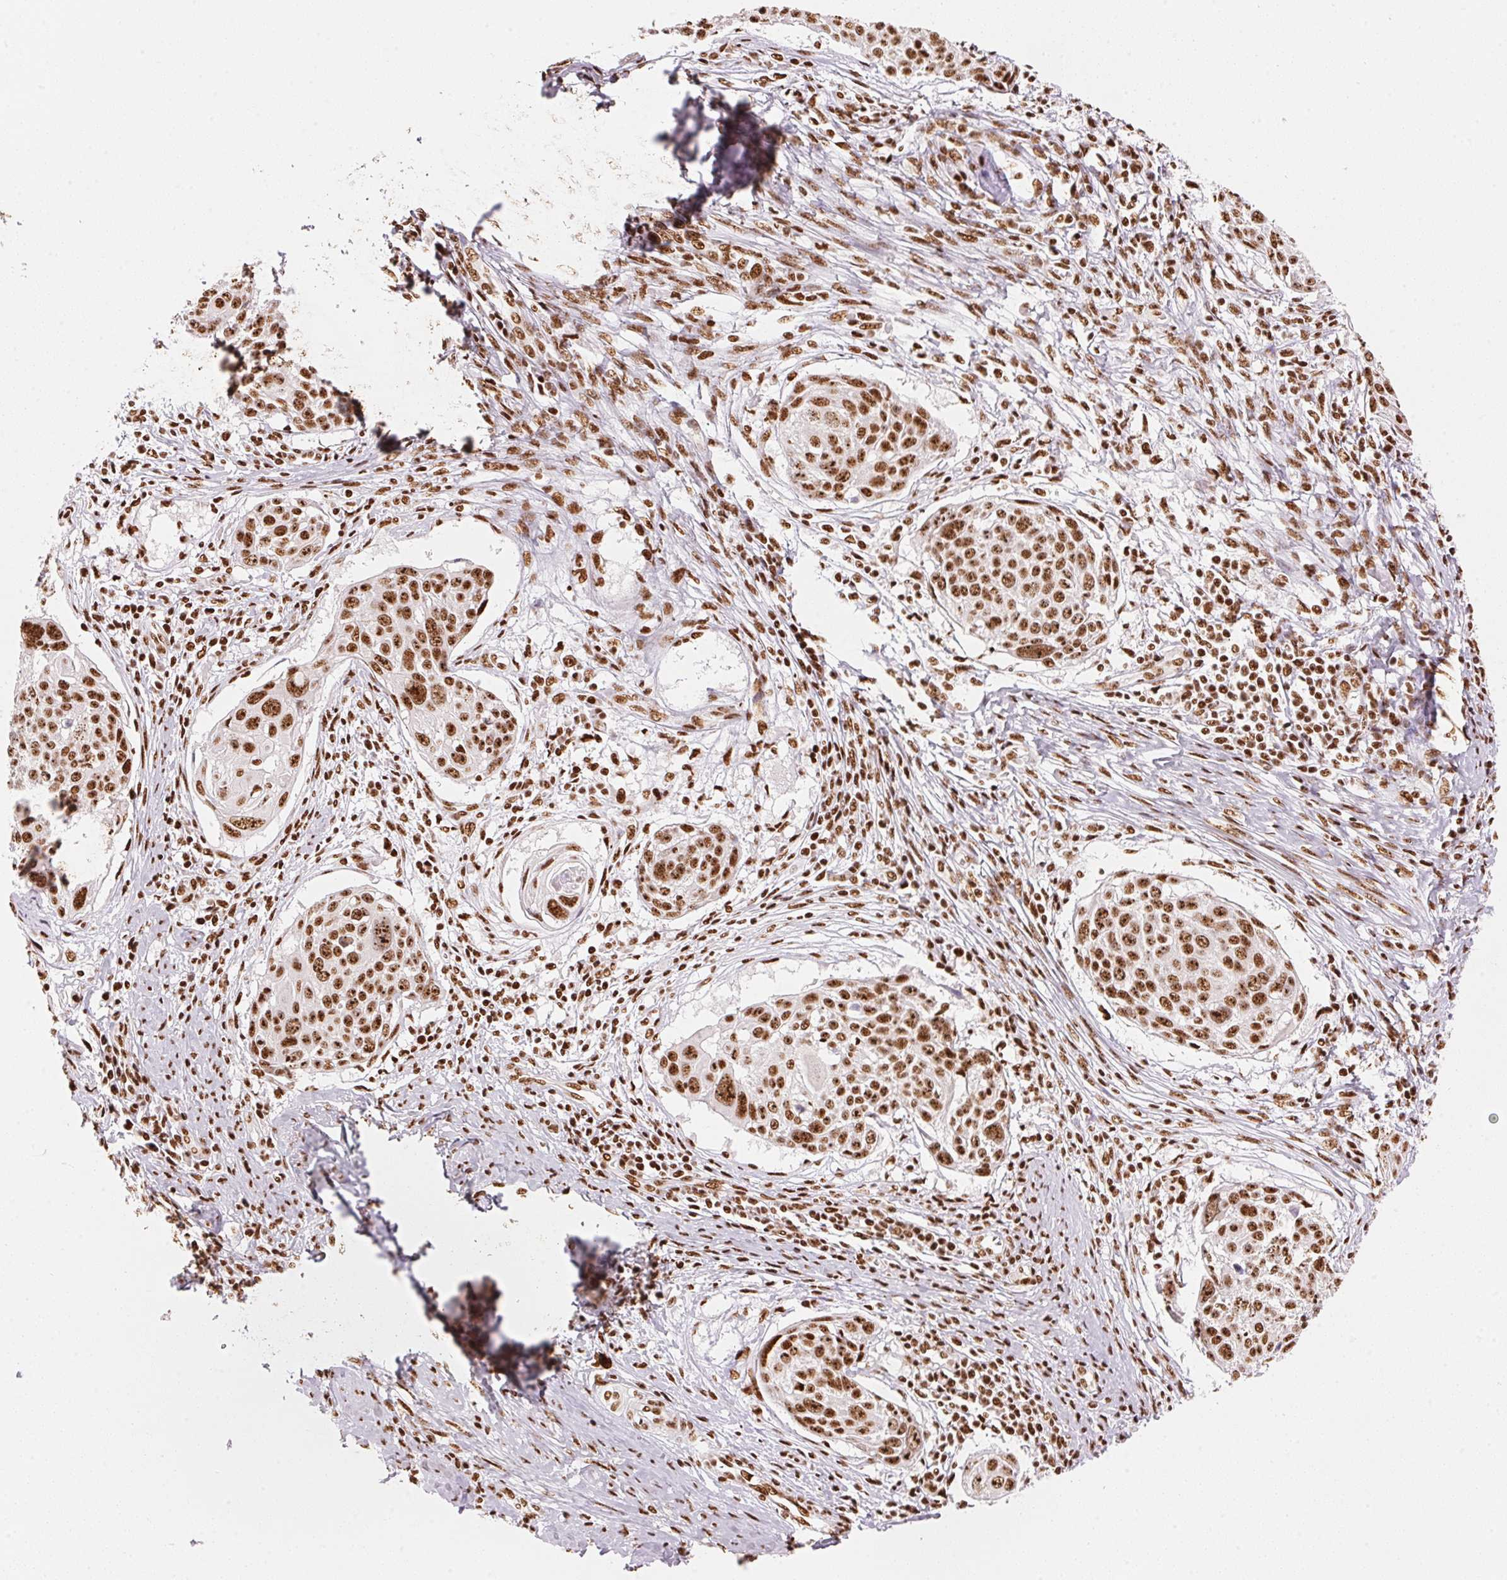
{"staining": {"intensity": "strong", "quantity": ">75%", "location": "nuclear"}, "tissue": "cervical cancer", "cell_type": "Tumor cells", "image_type": "cancer", "snomed": [{"axis": "morphology", "description": "Squamous cell carcinoma, NOS"}, {"axis": "topography", "description": "Cervix"}], "caption": "Protein positivity by immunohistochemistry (IHC) demonstrates strong nuclear staining in about >75% of tumor cells in cervical cancer (squamous cell carcinoma).", "gene": "NXF1", "patient": {"sex": "female", "age": 39}}